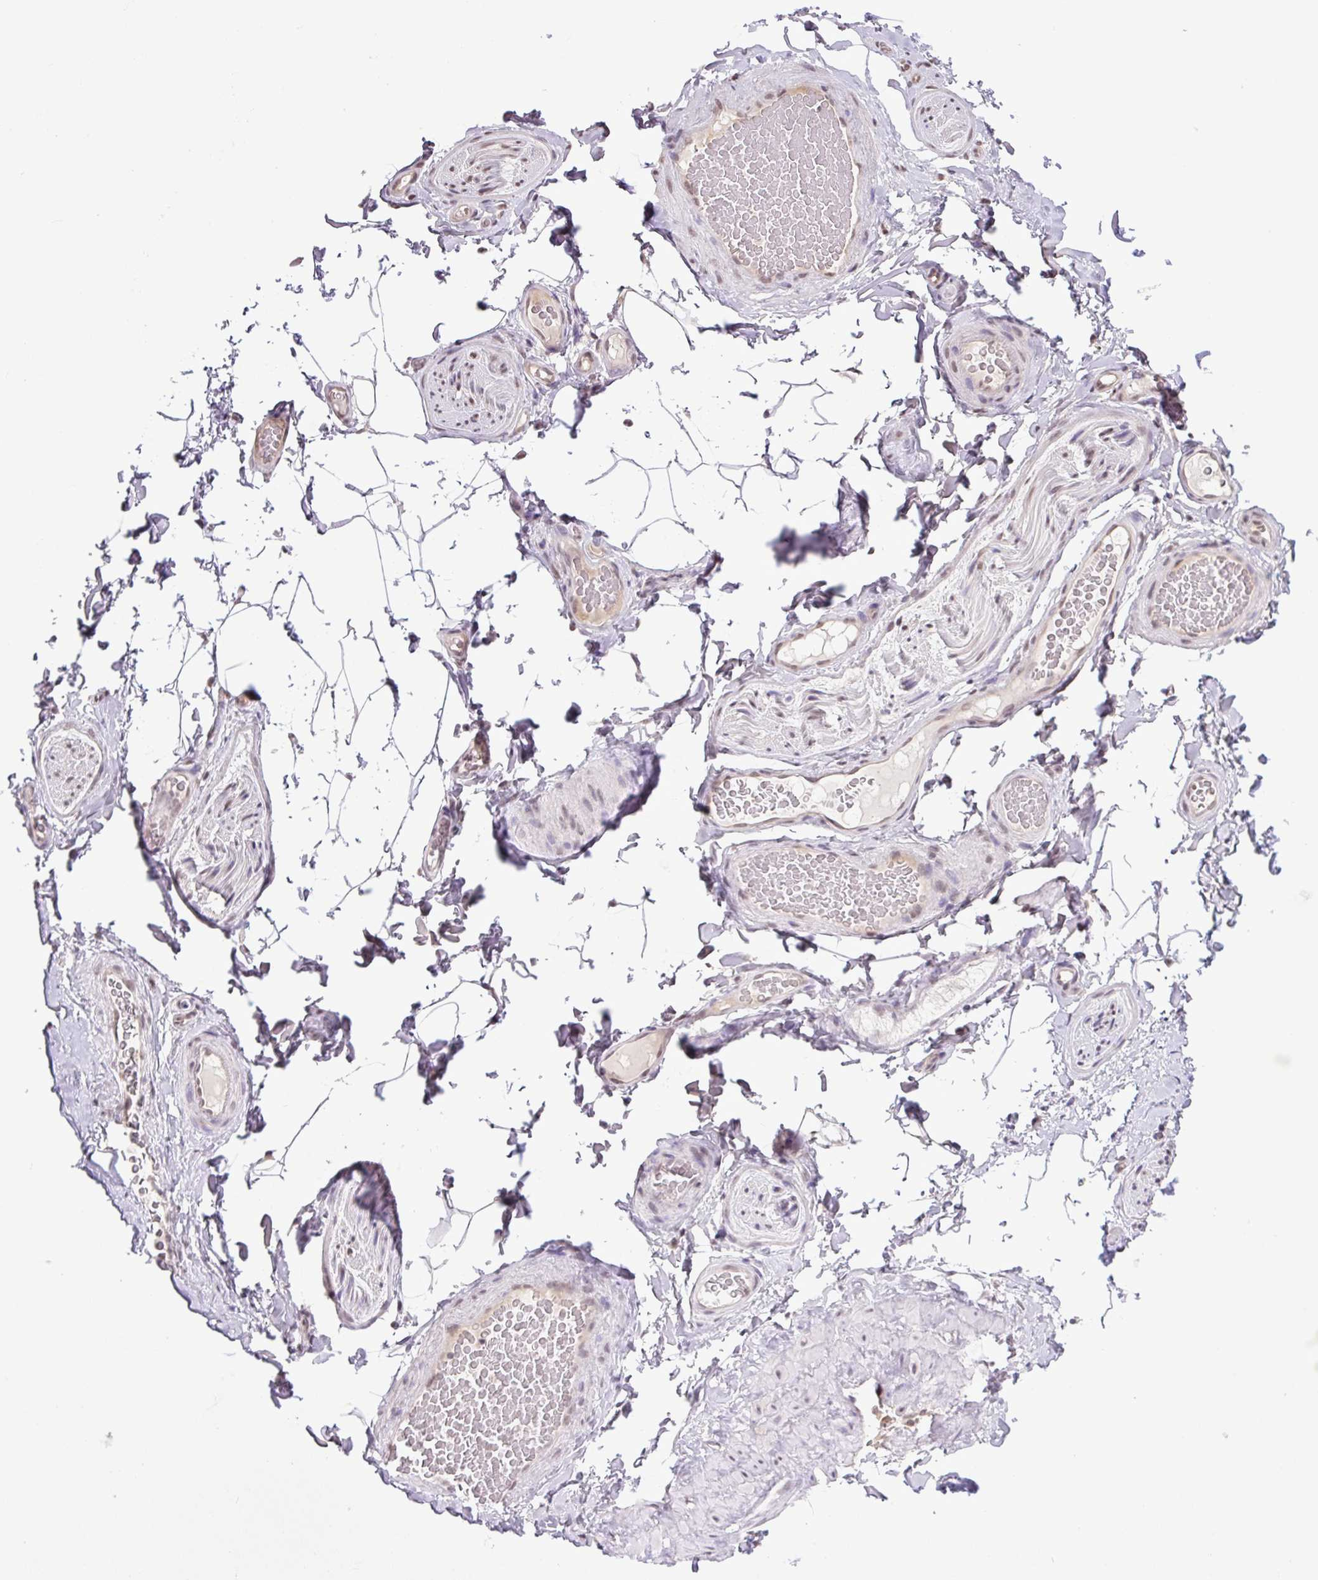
{"staining": {"intensity": "moderate", "quantity": "<25%", "location": "nuclear"}, "tissue": "adipose tissue", "cell_type": "Adipocytes", "image_type": "normal", "snomed": [{"axis": "morphology", "description": "Normal tissue, NOS"}, {"axis": "topography", "description": "Vascular tissue"}, {"axis": "topography", "description": "Peripheral nerve tissue"}], "caption": "IHC (DAB) staining of normal adipose tissue exhibits moderate nuclear protein staining in about <25% of adipocytes. The staining was performed using DAB (3,3'-diaminobenzidine) to visualize the protein expression in brown, while the nuclei were stained in blue with hematoxylin (Magnification: 20x).", "gene": "SGTA", "patient": {"sex": "male", "age": 41}}